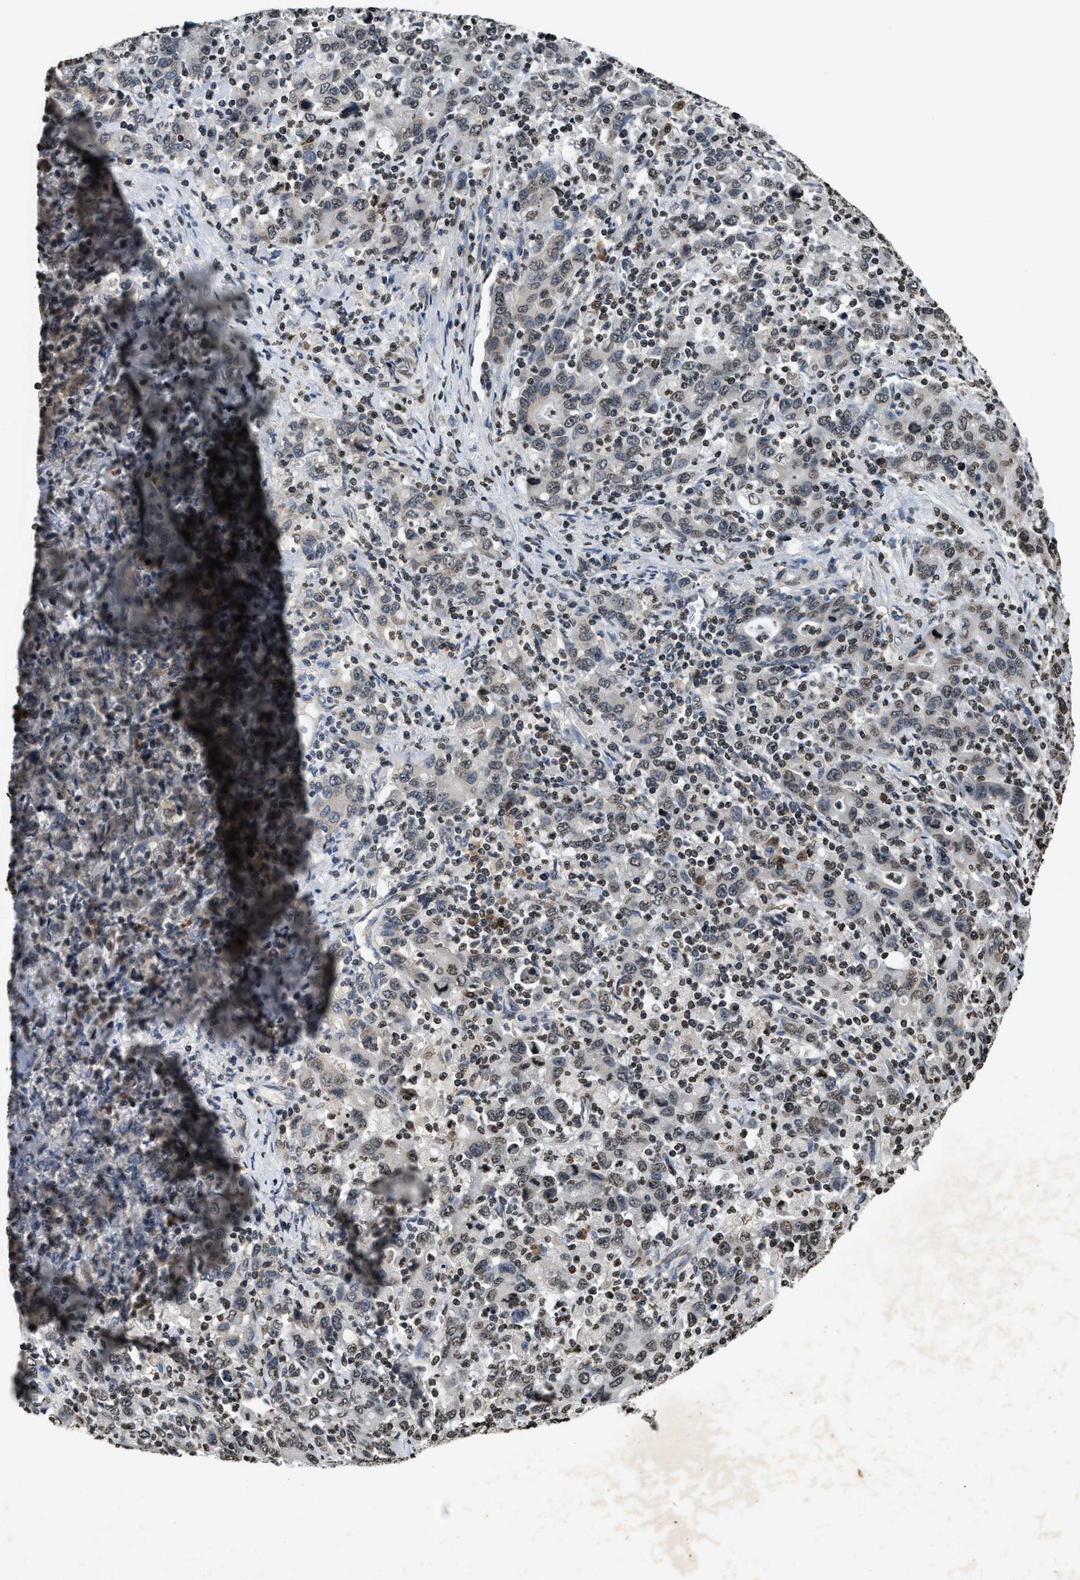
{"staining": {"intensity": "weak", "quantity": "<25%", "location": "nuclear"}, "tissue": "stomach cancer", "cell_type": "Tumor cells", "image_type": "cancer", "snomed": [{"axis": "morphology", "description": "Adenocarcinoma, NOS"}, {"axis": "topography", "description": "Stomach, upper"}], "caption": "Tumor cells are negative for brown protein staining in adenocarcinoma (stomach). The staining was performed using DAB to visualize the protein expression in brown, while the nuclei were stained in blue with hematoxylin (Magnification: 20x).", "gene": "DNASE1L3", "patient": {"sex": "male", "age": 69}}